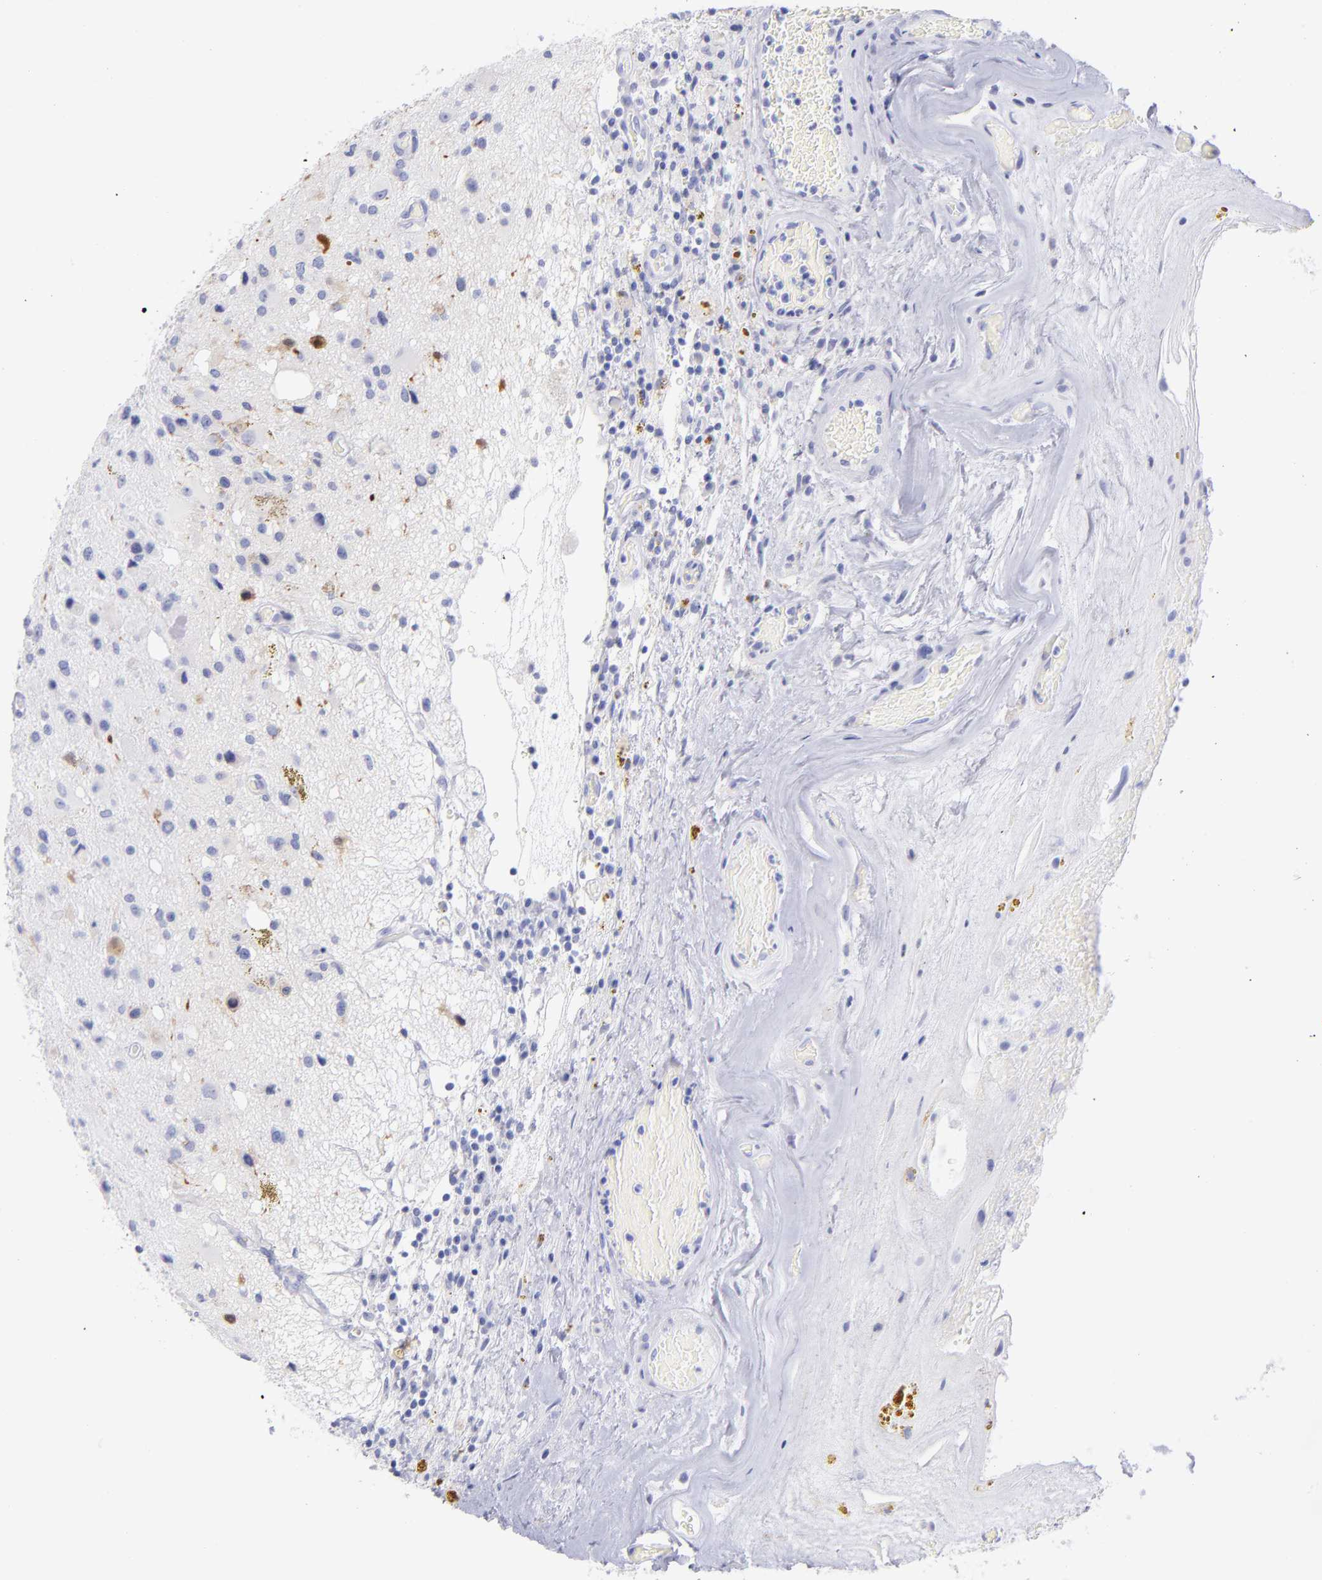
{"staining": {"intensity": "negative", "quantity": "none", "location": "none"}, "tissue": "glioma", "cell_type": "Tumor cells", "image_type": "cancer", "snomed": [{"axis": "morphology", "description": "Glioma, malignant, Low grade"}, {"axis": "topography", "description": "Brain"}], "caption": "The histopathology image shows no staining of tumor cells in malignant glioma (low-grade).", "gene": "SCGN", "patient": {"sex": "male", "age": 58}}